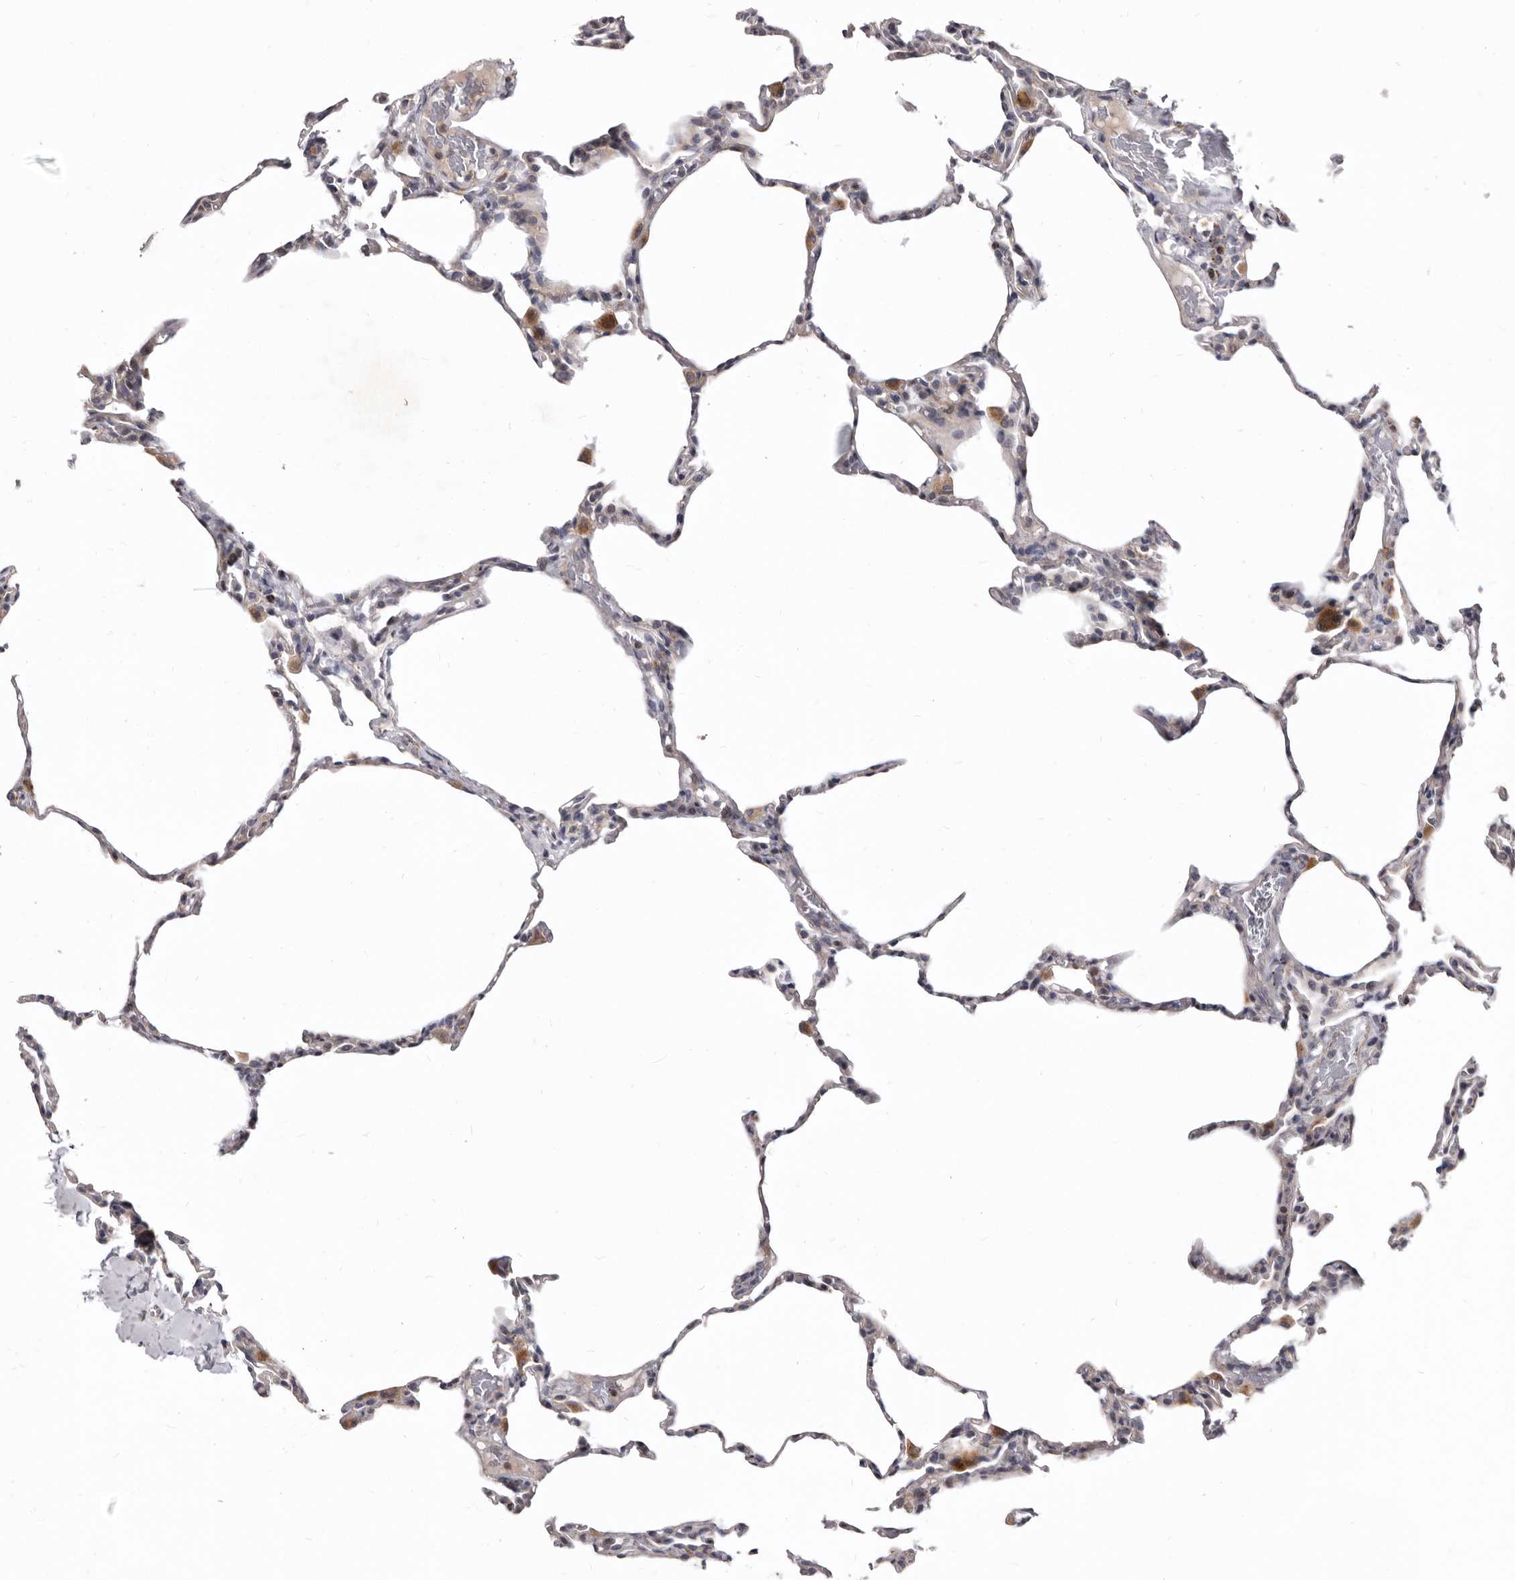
{"staining": {"intensity": "negative", "quantity": "none", "location": "none"}, "tissue": "lung", "cell_type": "Alveolar cells", "image_type": "normal", "snomed": [{"axis": "morphology", "description": "Normal tissue, NOS"}, {"axis": "topography", "description": "Lung"}], "caption": "This histopathology image is of normal lung stained with immunohistochemistry to label a protein in brown with the nuclei are counter-stained blue. There is no positivity in alveolar cells. (DAB immunohistochemistry (IHC) with hematoxylin counter stain).", "gene": "SMC4", "patient": {"sex": "male", "age": 20}}